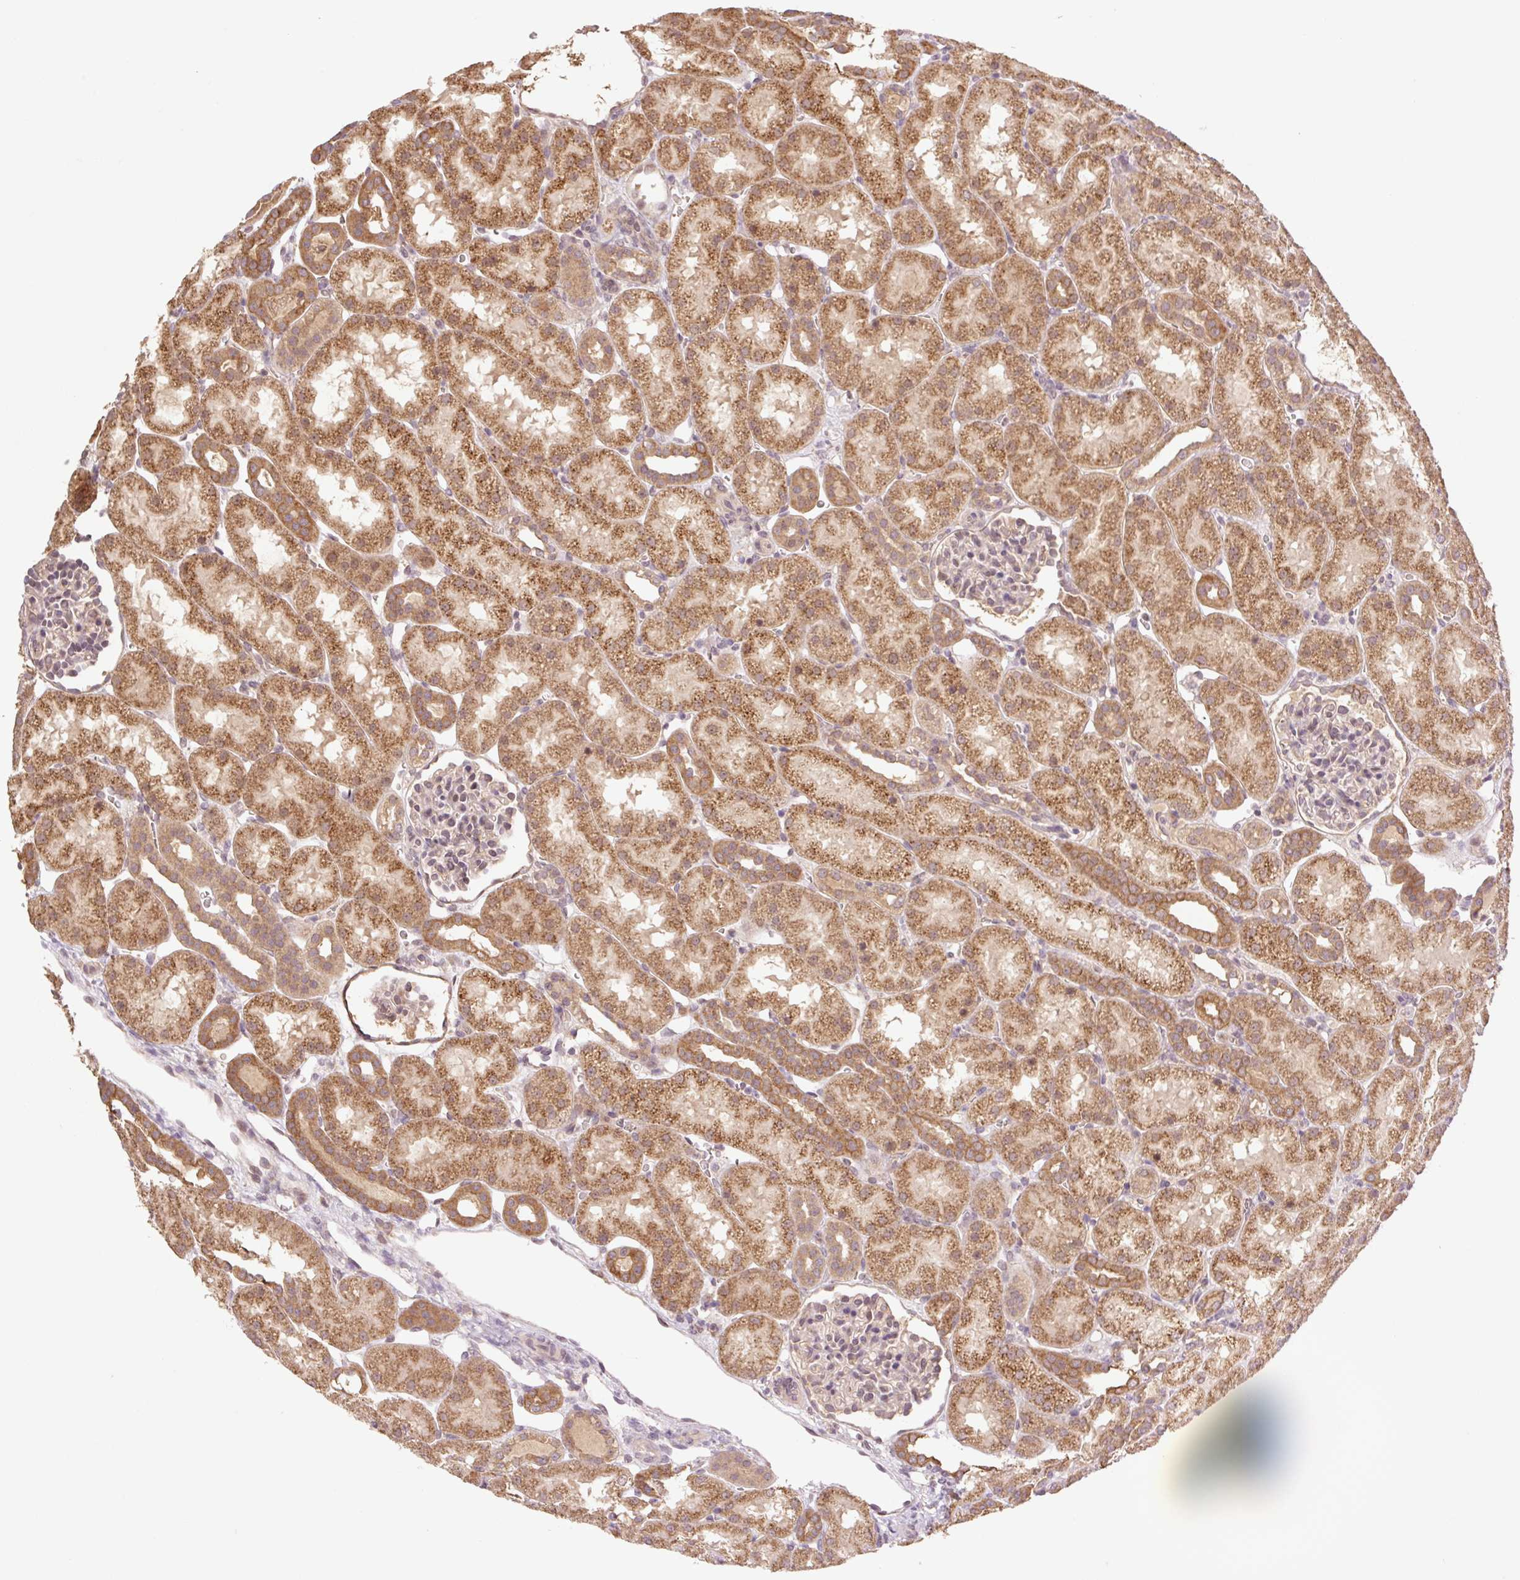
{"staining": {"intensity": "weak", "quantity": "25%-75%", "location": "cytoplasmic/membranous"}, "tissue": "kidney", "cell_type": "Cells in glomeruli", "image_type": "normal", "snomed": [{"axis": "morphology", "description": "Normal tissue, NOS"}, {"axis": "topography", "description": "Kidney"}], "caption": "An immunohistochemistry photomicrograph of unremarkable tissue is shown. Protein staining in brown highlights weak cytoplasmic/membranous positivity in kidney within cells in glomeruli. The protein is shown in brown color, while the nuclei are stained blue.", "gene": "YJU2B", "patient": {"sex": "male", "age": 2}}